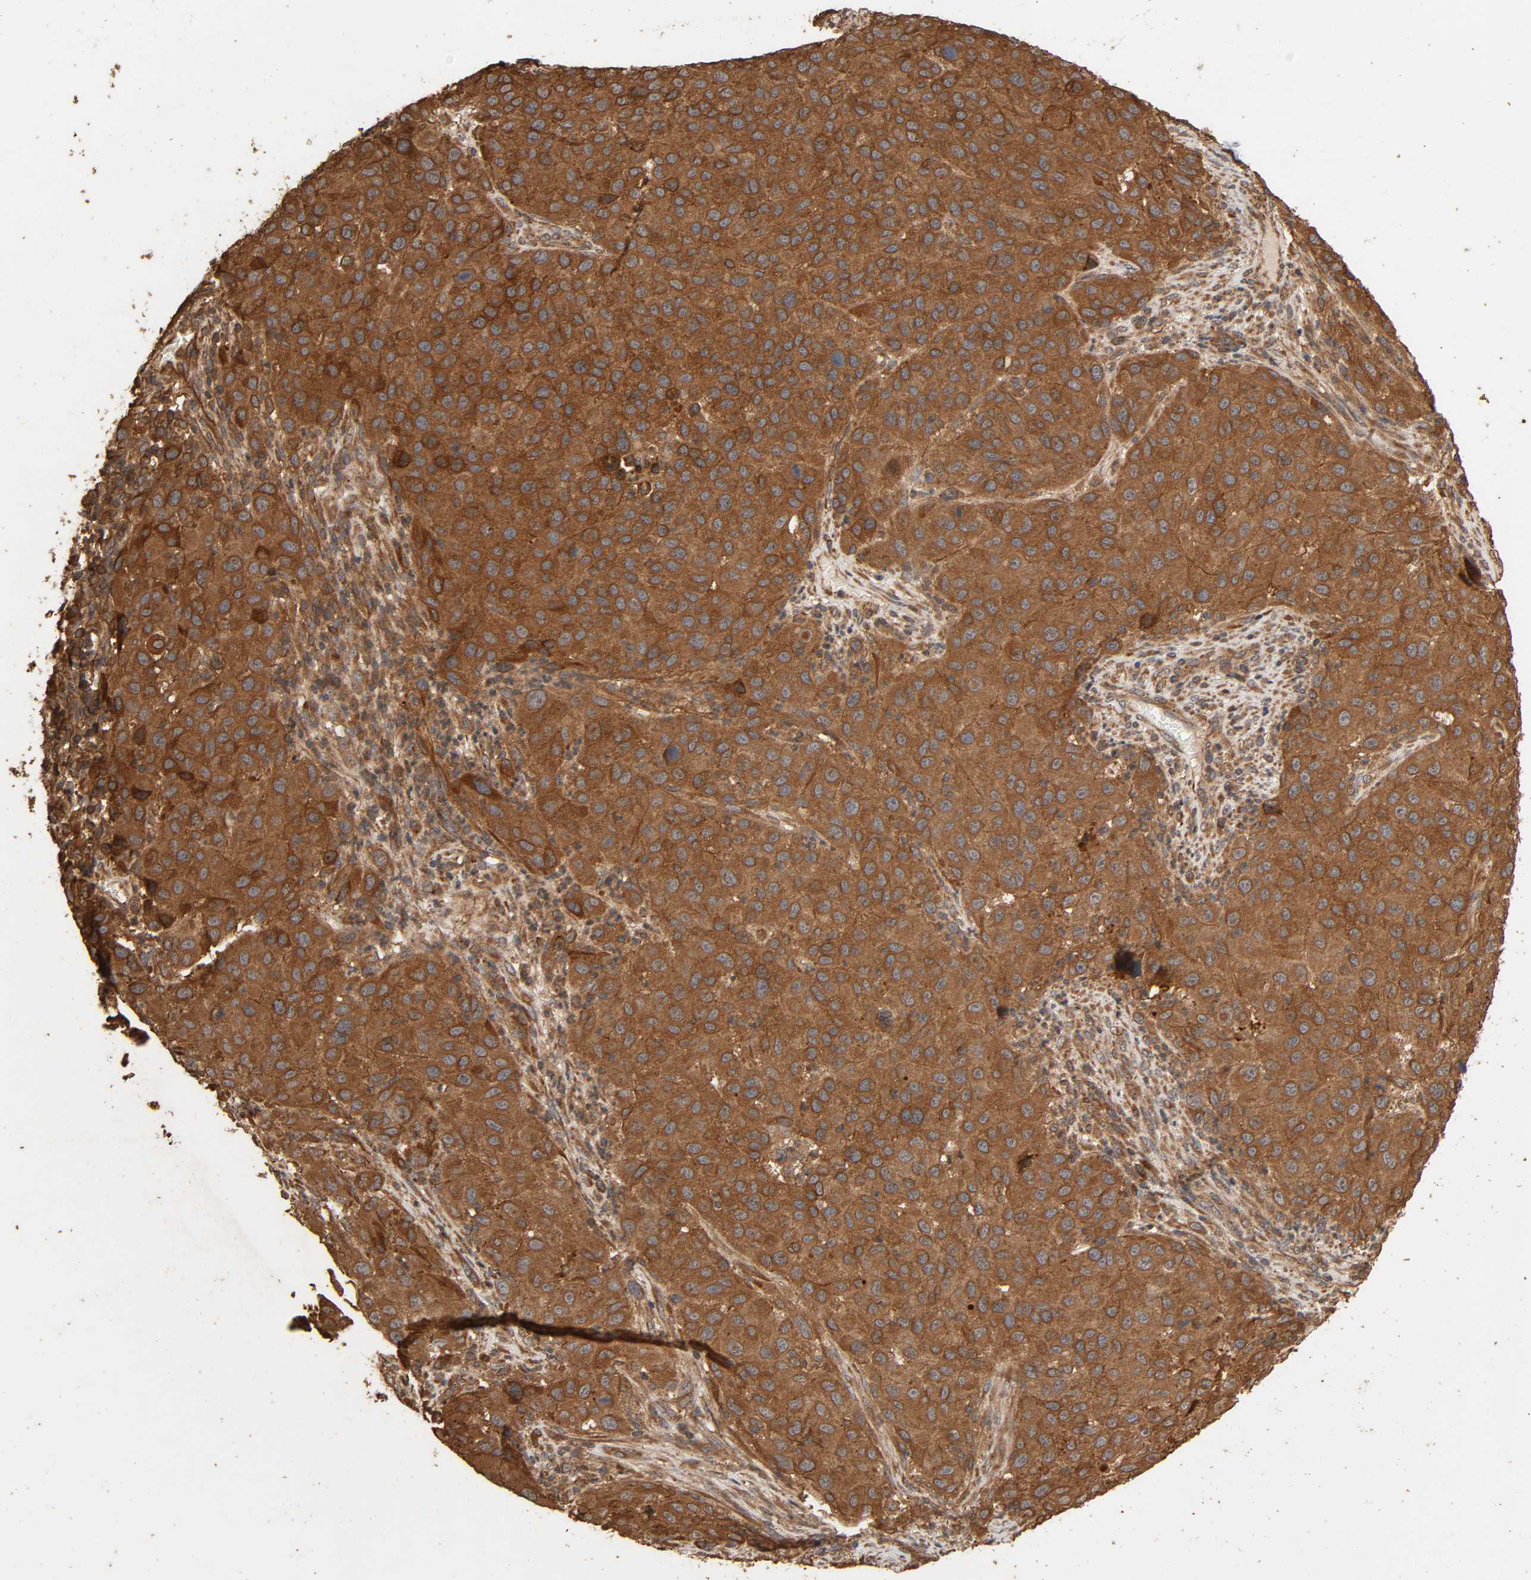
{"staining": {"intensity": "strong", "quantity": ">75%", "location": "cytoplasmic/membranous"}, "tissue": "melanoma", "cell_type": "Tumor cells", "image_type": "cancer", "snomed": [{"axis": "morphology", "description": "Malignant melanoma, Metastatic site"}, {"axis": "topography", "description": "Lymph node"}], "caption": "Protein staining of malignant melanoma (metastatic site) tissue exhibits strong cytoplasmic/membranous expression in about >75% of tumor cells.", "gene": "RPS6KA6", "patient": {"sex": "male", "age": 61}}